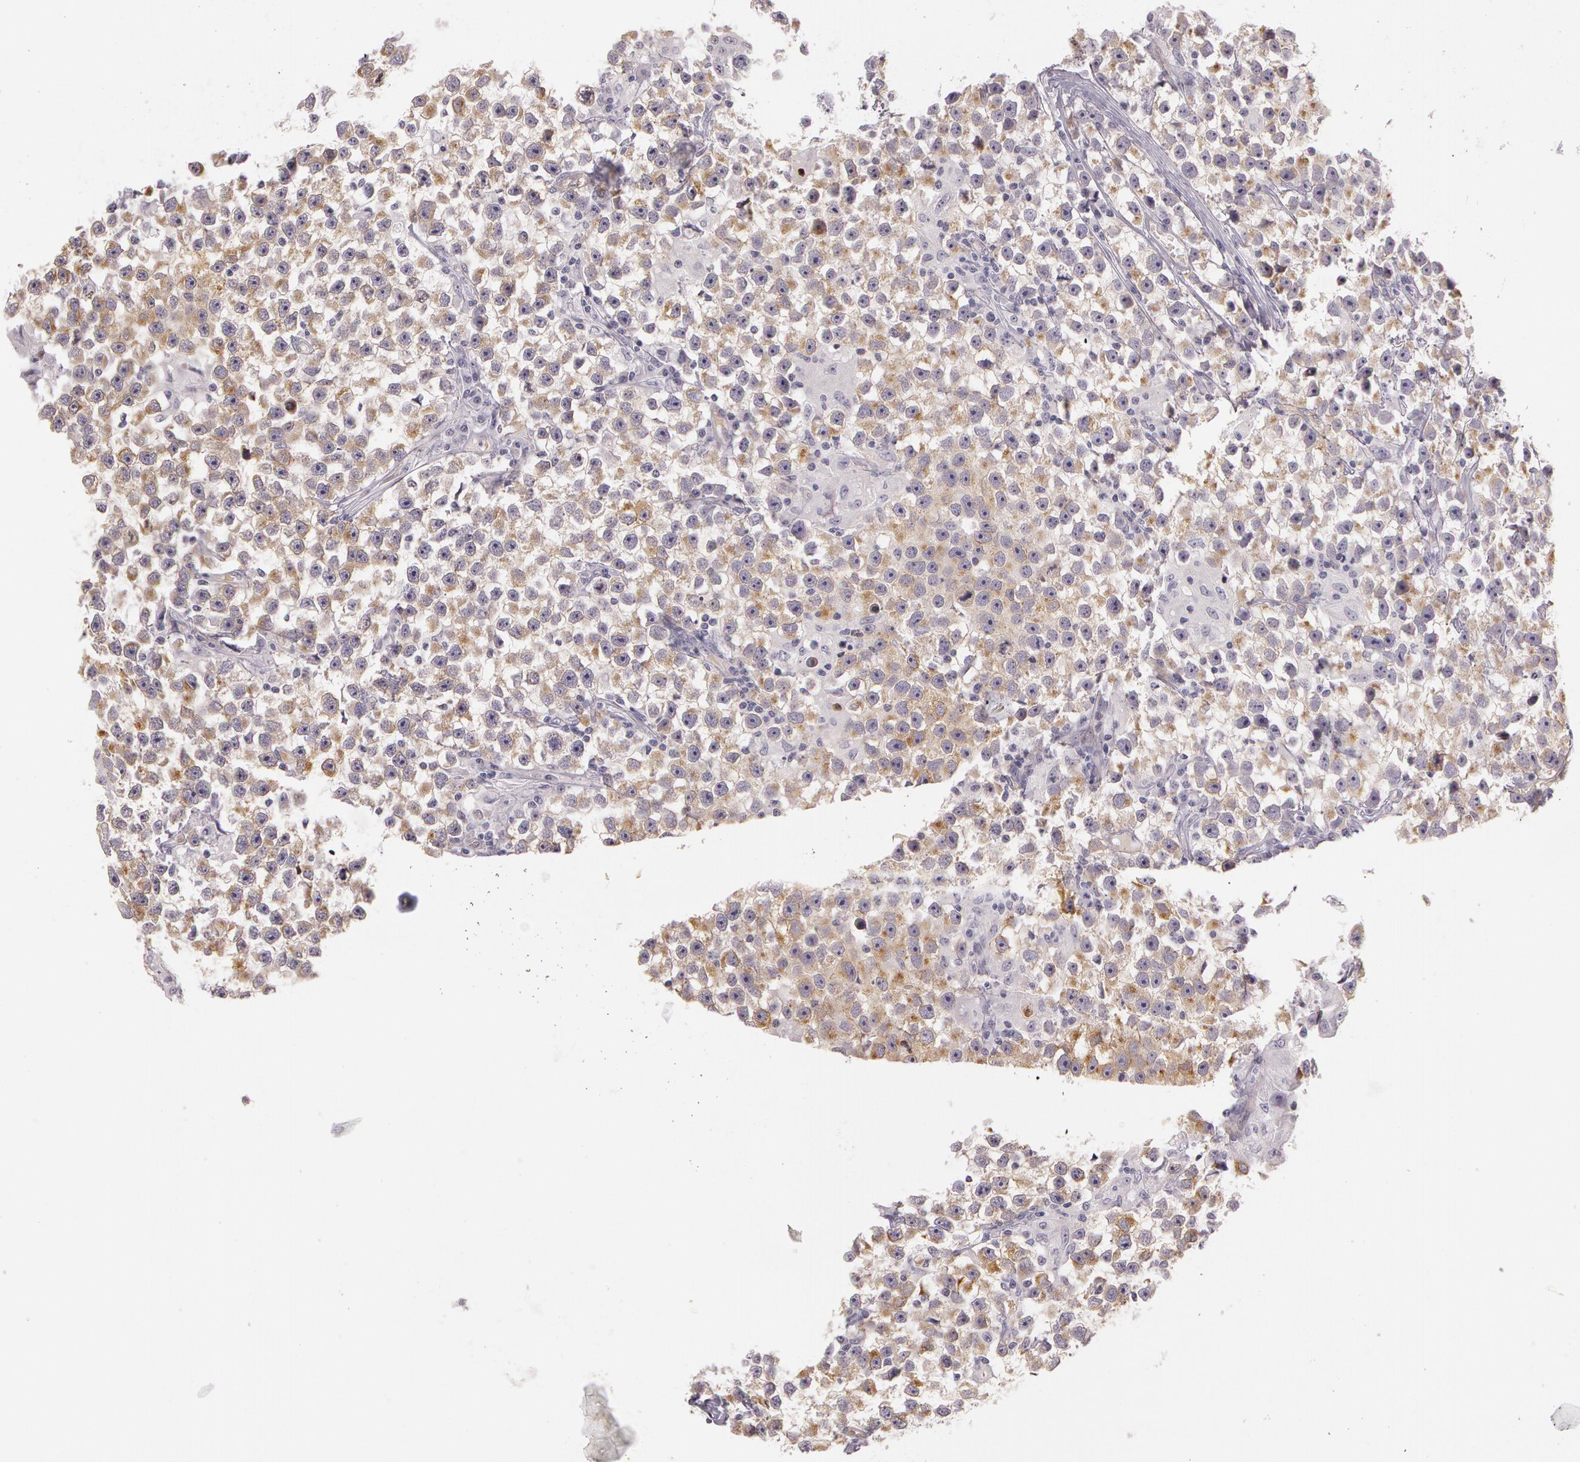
{"staining": {"intensity": "strong", "quantity": ">75%", "location": "cytoplasmic/membranous"}, "tissue": "testis cancer", "cell_type": "Tumor cells", "image_type": "cancer", "snomed": [{"axis": "morphology", "description": "Seminoma, NOS"}, {"axis": "topography", "description": "Testis"}], "caption": "A brown stain labels strong cytoplasmic/membranous positivity of a protein in seminoma (testis) tumor cells.", "gene": "APP", "patient": {"sex": "male", "age": 33}}